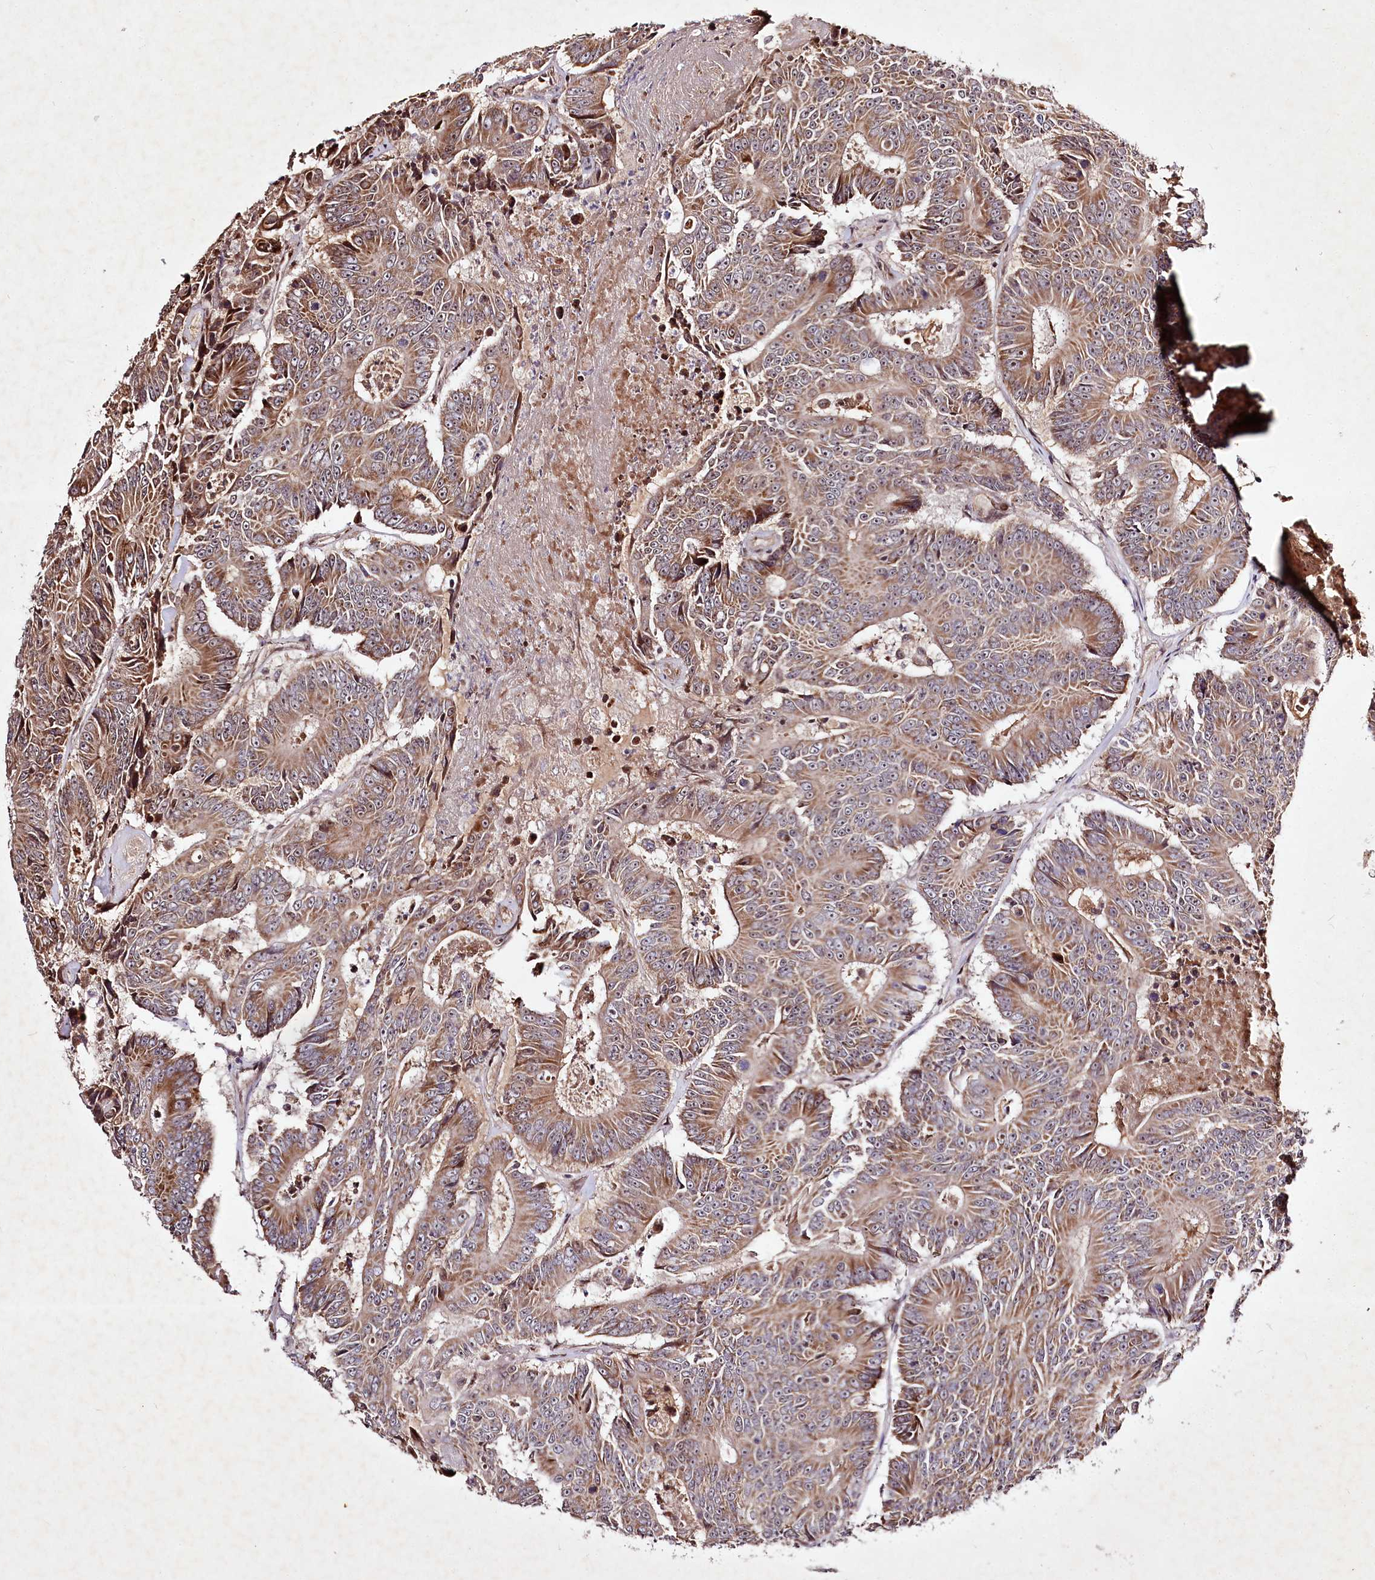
{"staining": {"intensity": "moderate", "quantity": ">75%", "location": "cytoplasmic/membranous"}, "tissue": "colorectal cancer", "cell_type": "Tumor cells", "image_type": "cancer", "snomed": [{"axis": "morphology", "description": "Adenocarcinoma, NOS"}, {"axis": "topography", "description": "Colon"}], "caption": "Immunohistochemistry of colorectal adenocarcinoma reveals medium levels of moderate cytoplasmic/membranous staining in approximately >75% of tumor cells.", "gene": "DMP1", "patient": {"sex": "male", "age": 83}}